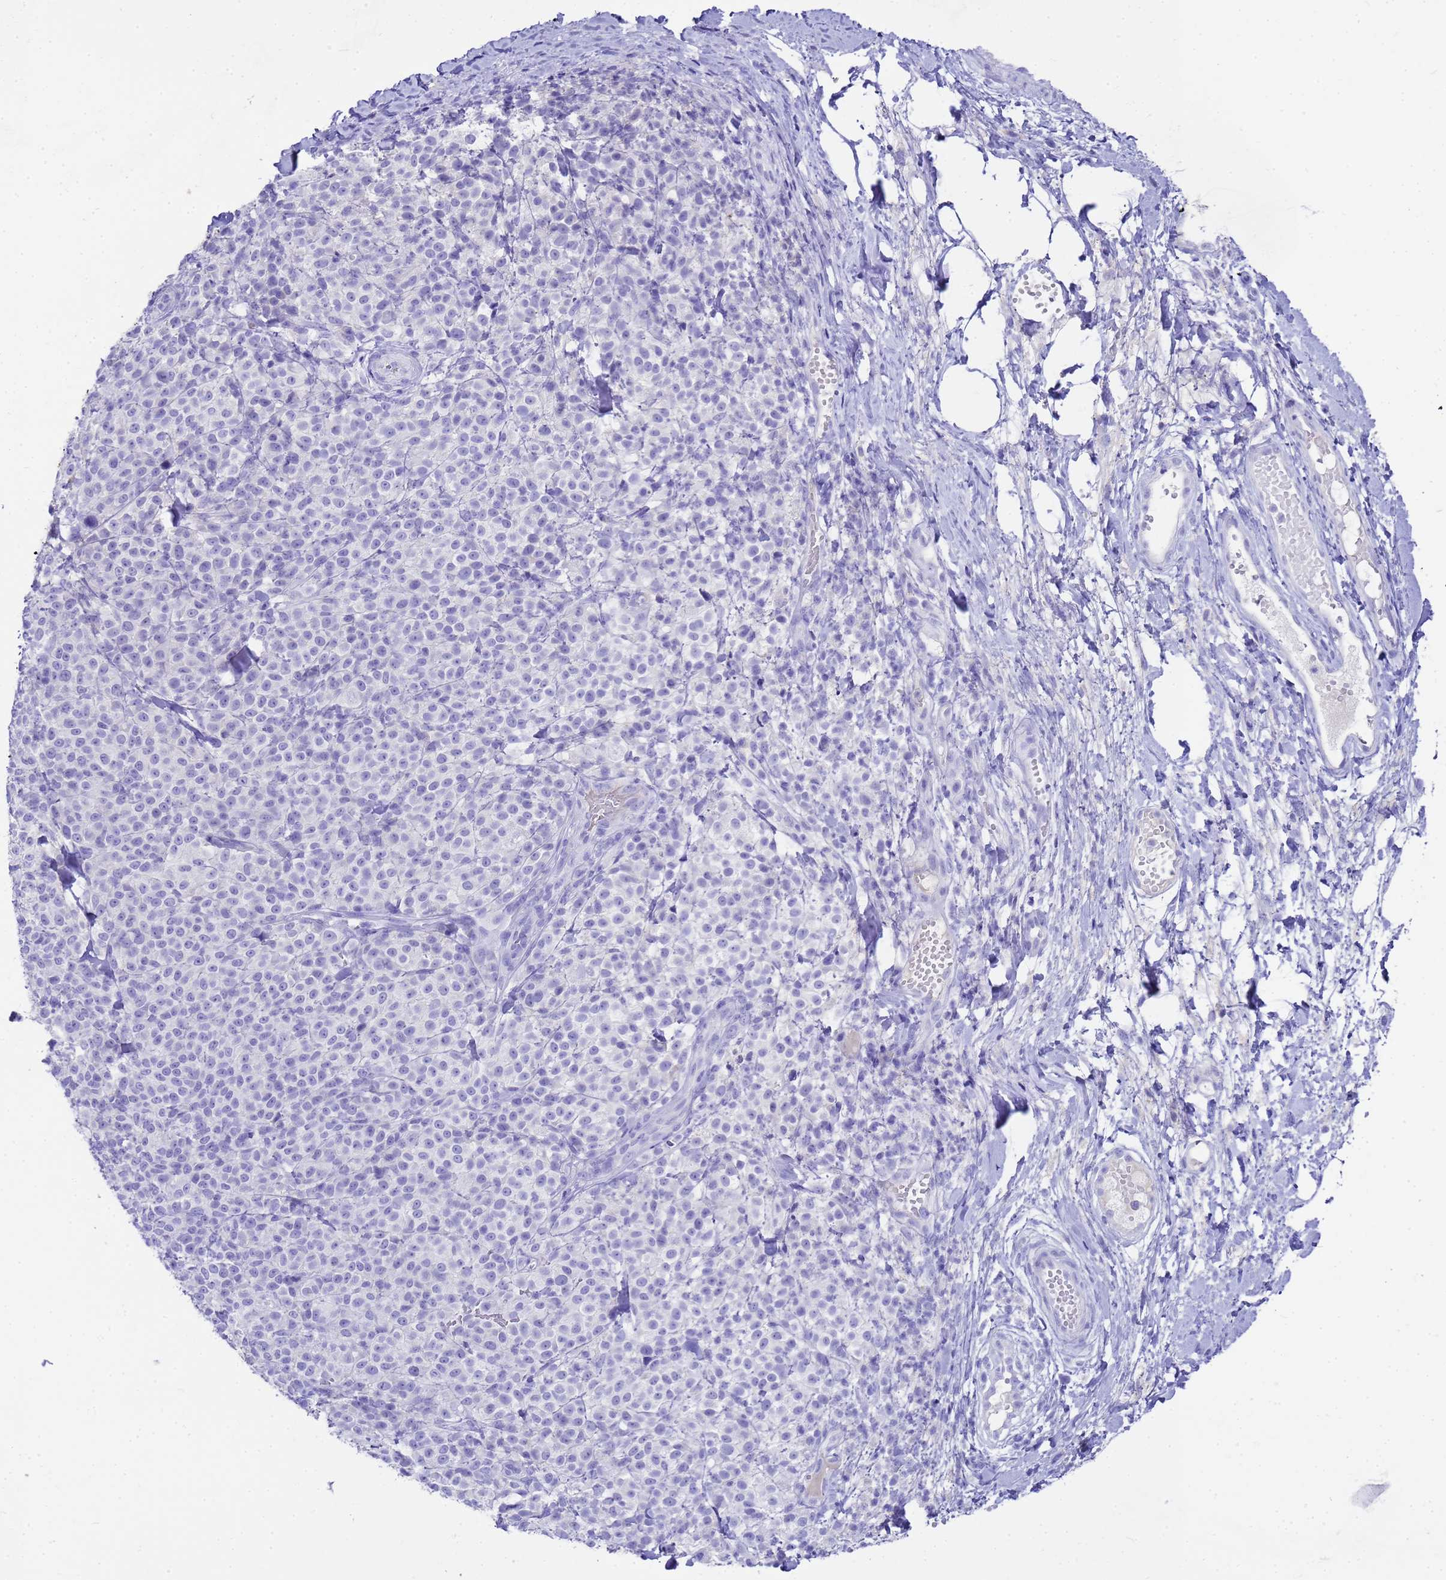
{"staining": {"intensity": "negative", "quantity": "none", "location": "none"}, "tissue": "melanoma", "cell_type": "Tumor cells", "image_type": "cancer", "snomed": [{"axis": "morphology", "description": "Normal tissue, NOS"}, {"axis": "morphology", "description": "Malignant melanoma, NOS"}, {"axis": "topography", "description": "Skin"}], "caption": "A high-resolution image shows IHC staining of melanoma, which exhibits no significant expression in tumor cells. (Immunohistochemistry (ihc), brightfield microscopy, high magnification).", "gene": "MS4A13", "patient": {"sex": "female", "age": 34}}